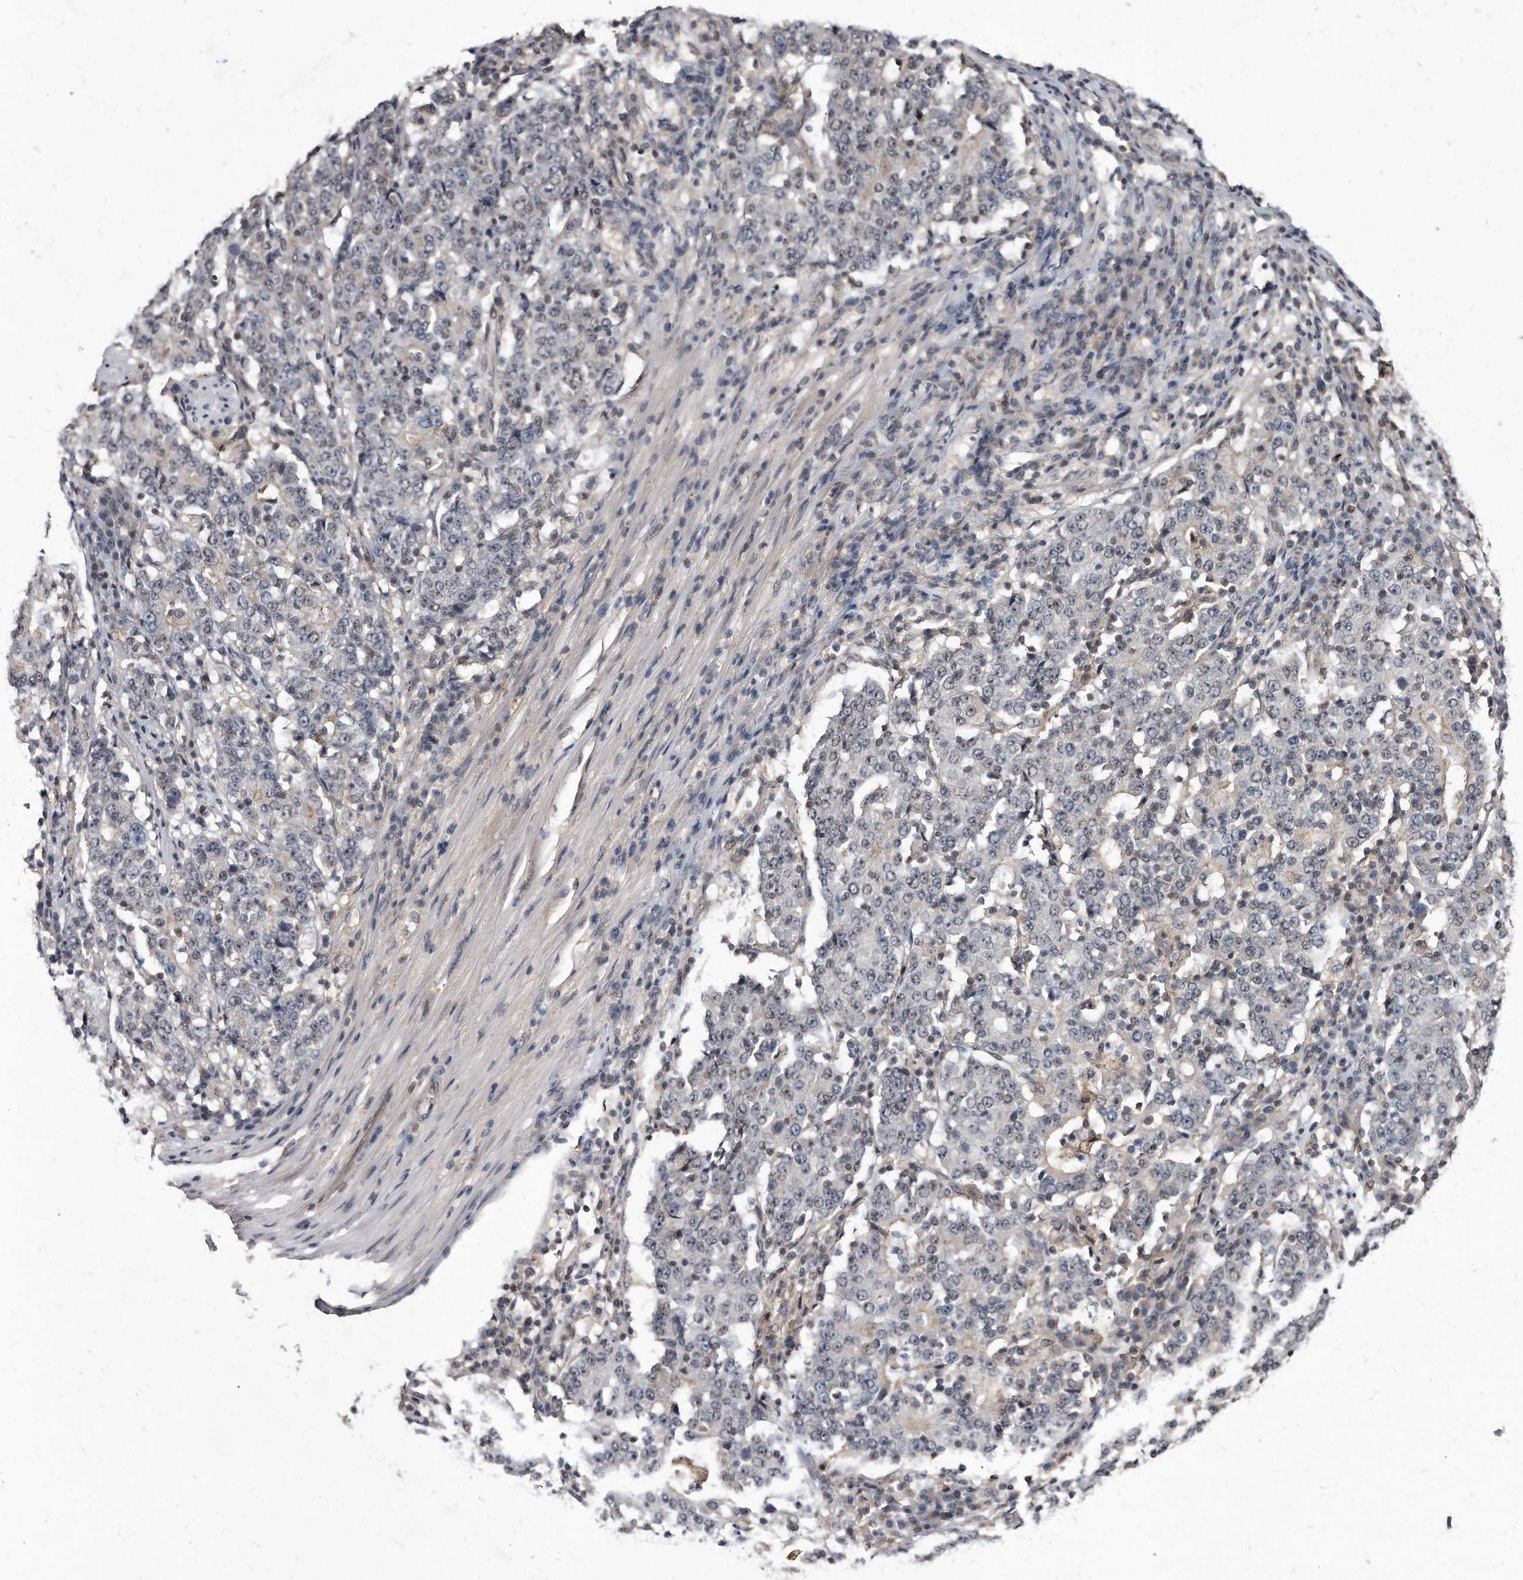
{"staining": {"intensity": "negative", "quantity": "none", "location": "none"}, "tissue": "stomach cancer", "cell_type": "Tumor cells", "image_type": "cancer", "snomed": [{"axis": "morphology", "description": "Adenocarcinoma, NOS"}, {"axis": "topography", "description": "Stomach"}], "caption": "IHC photomicrograph of neoplastic tissue: adenocarcinoma (stomach) stained with DAB (3,3'-diaminobenzidine) demonstrates no significant protein positivity in tumor cells.", "gene": "KLHDC3", "patient": {"sex": "male", "age": 59}}